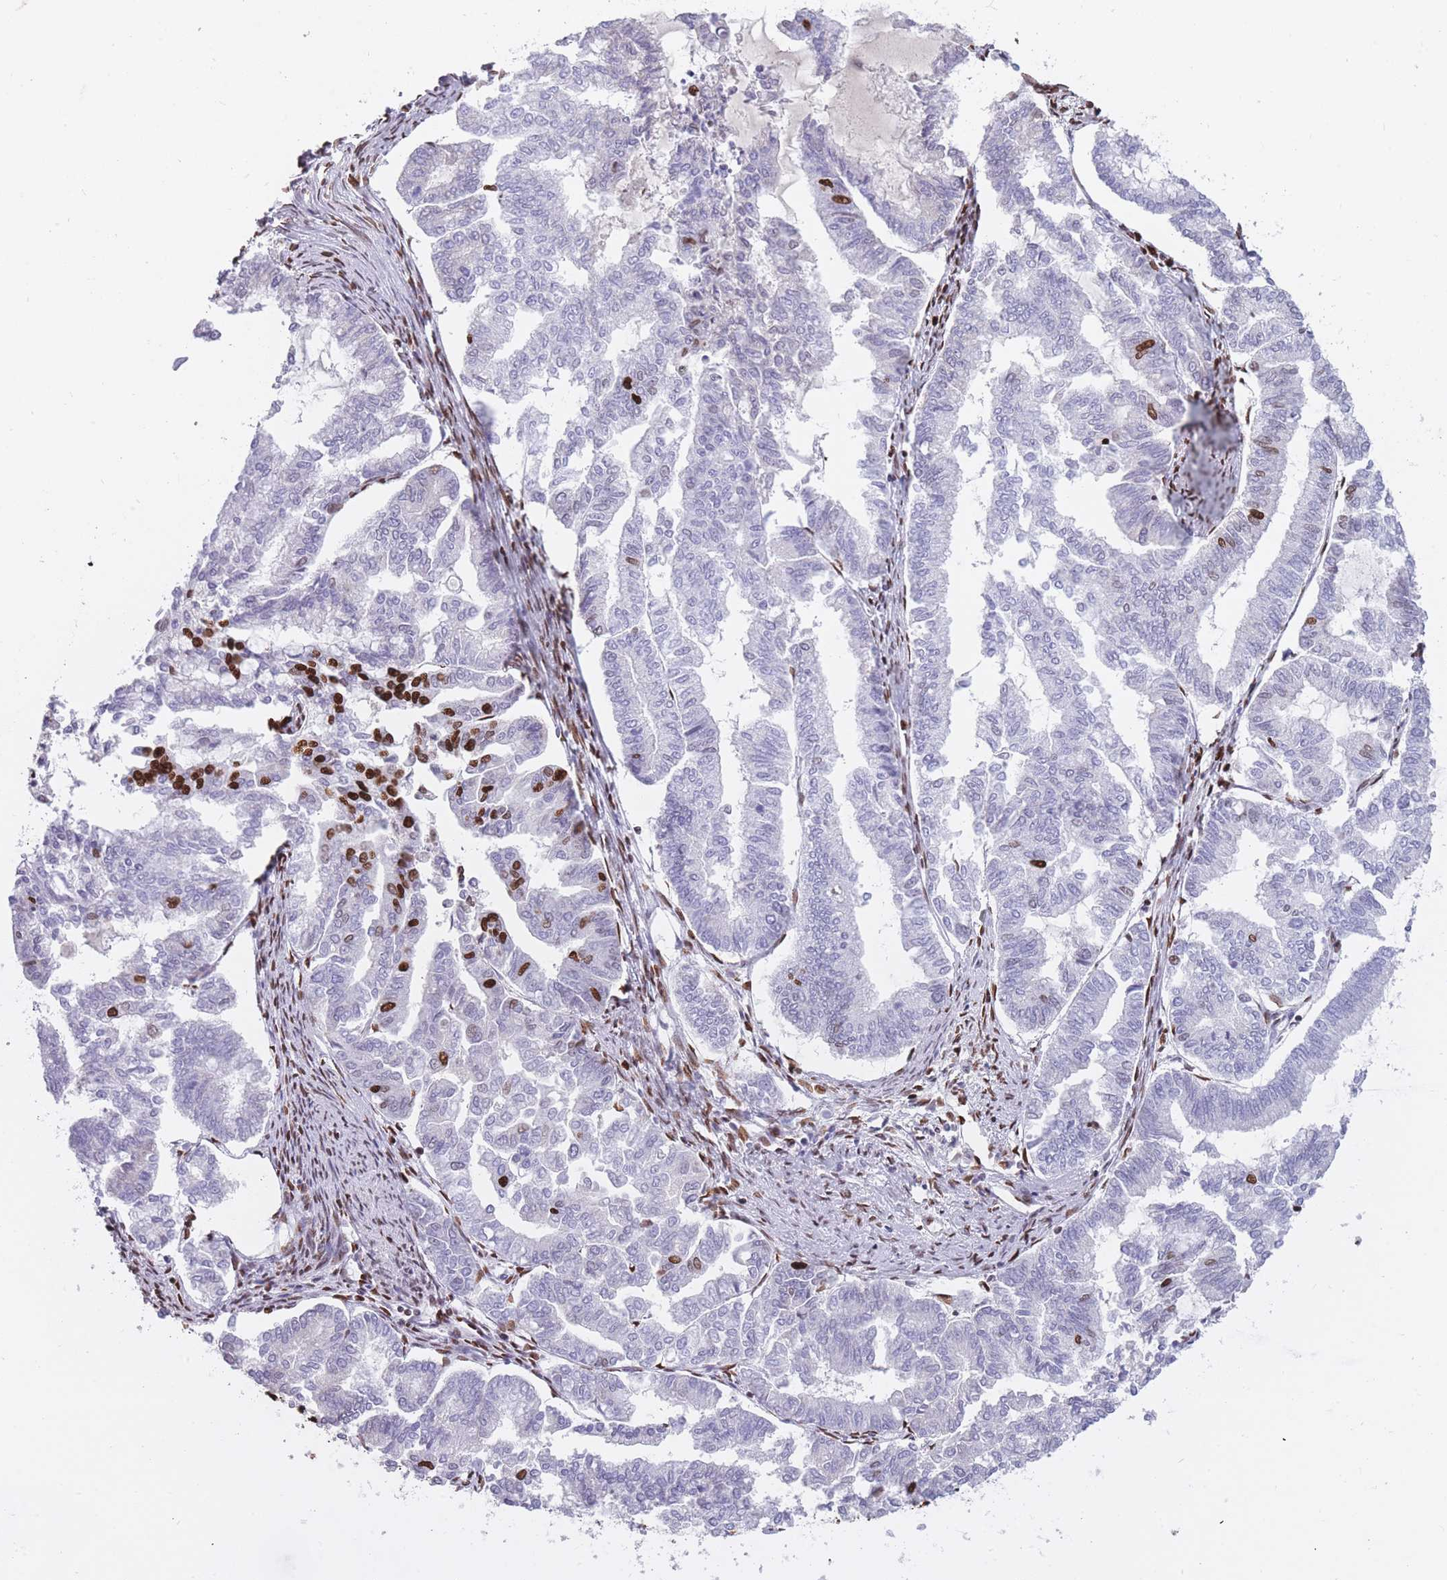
{"staining": {"intensity": "strong", "quantity": "<25%", "location": "nuclear"}, "tissue": "endometrial cancer", "cell_type": "Tumor cells", "image_type": "cancer", "snomed": [{"axis": "morphology", "description": "Adenocarcinoma, NOS"}, {"axis": "topography", "description": "Endometrium"}], "caption": "Immunohistochemistry (IHC) micrograph of human endometrial adenocarcinoma stained for a protein (brown), which demonstrates medium levels of strong nuclear expression in about <25% of tumor cells.", "gene": "HNRNPUL1", "patient": {"sex": "female", "age": 79}}